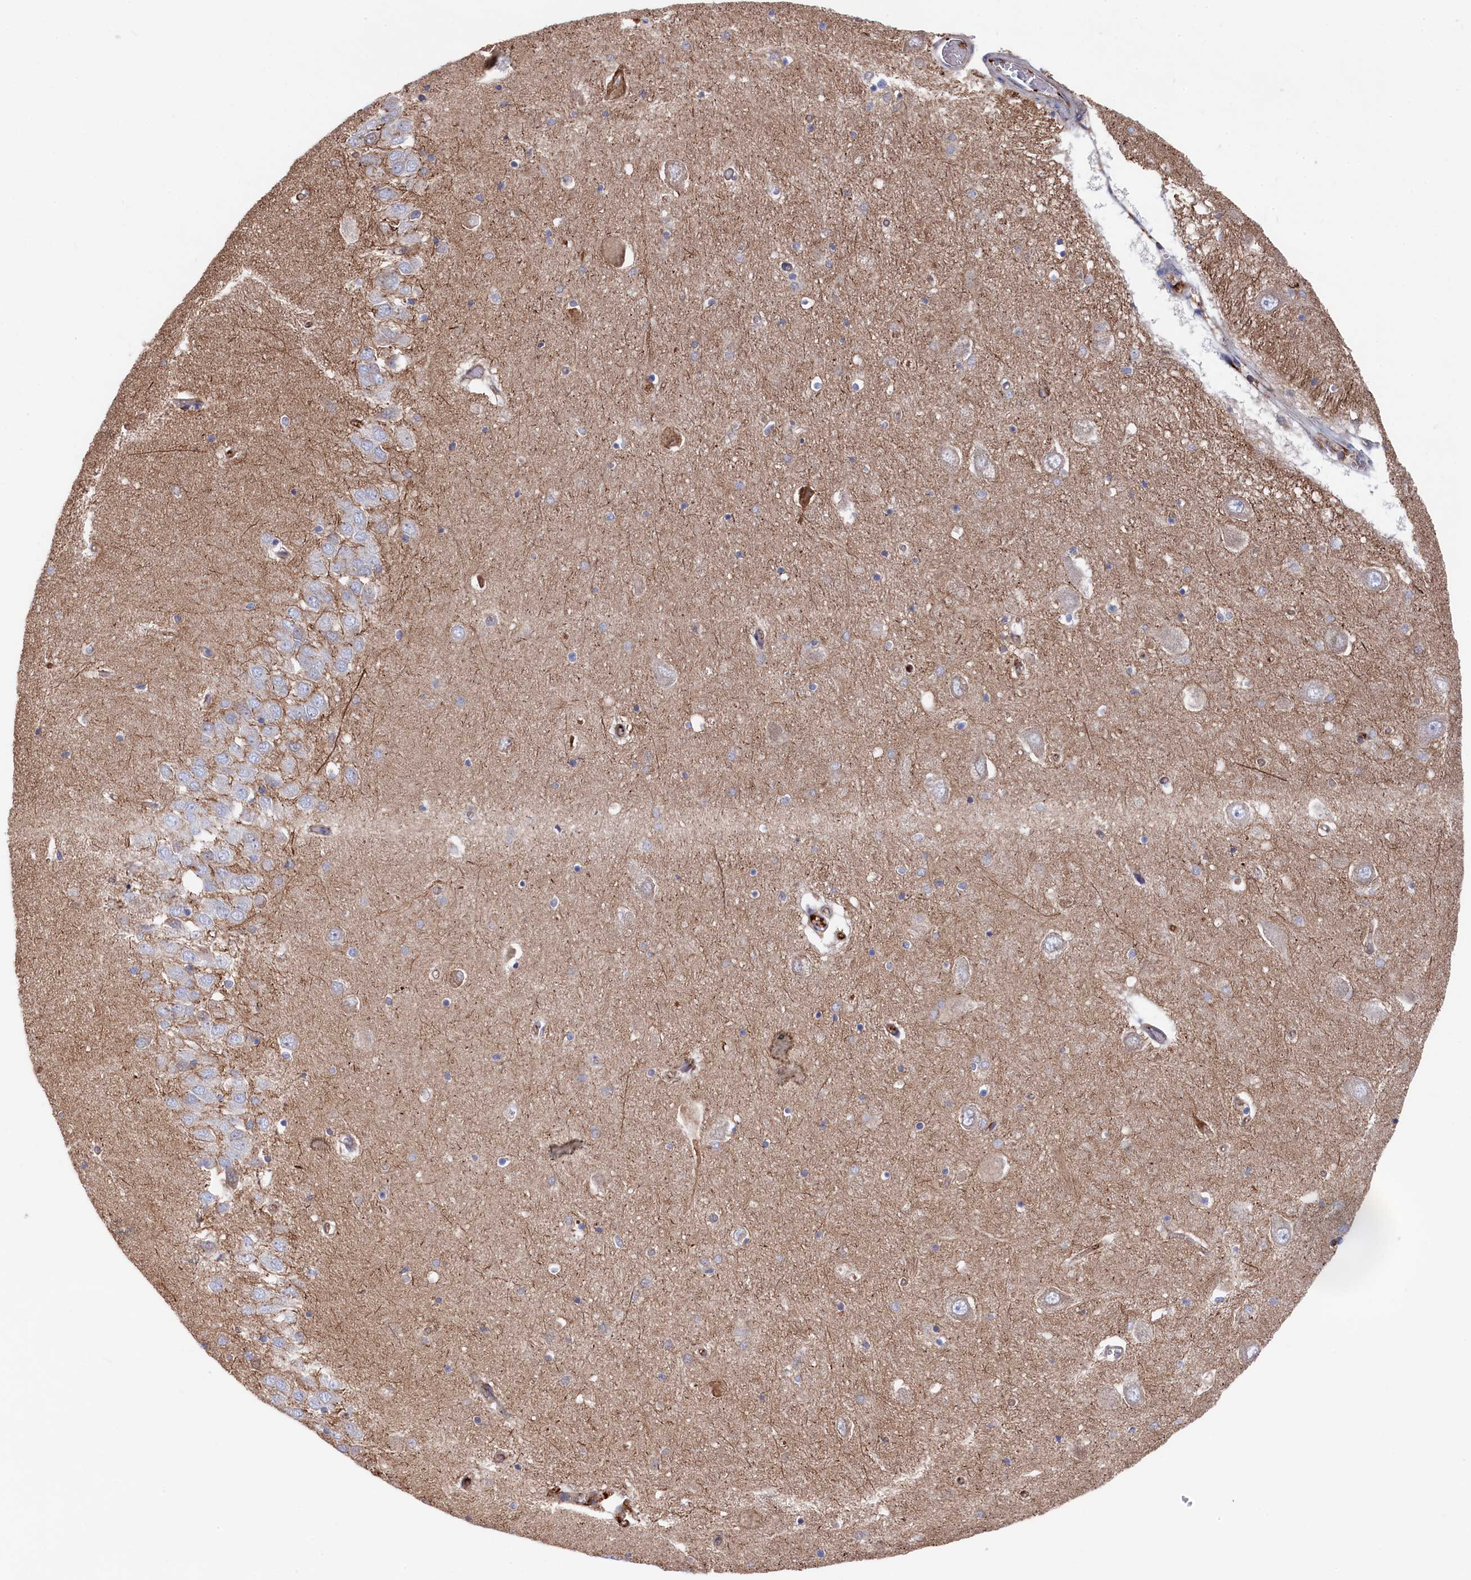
{"staining": {"intensity": "negative", "quantity": "none", "location": "none"}, "tissue": "hippocampus", "cell_type": "Glial cells", "image_type": "normal", "snomed": [{"axis": "morphology", "description": "Normal tissue, NOS"}, {"axis": "topography", "description": "Hippocampus"}], "caption": "Photomicrograph shows no significant protein staining in glial cells of unremarkable hippocampus.", "gene": "C12orf73", "patient": {"sex": "male", "age": 70}}